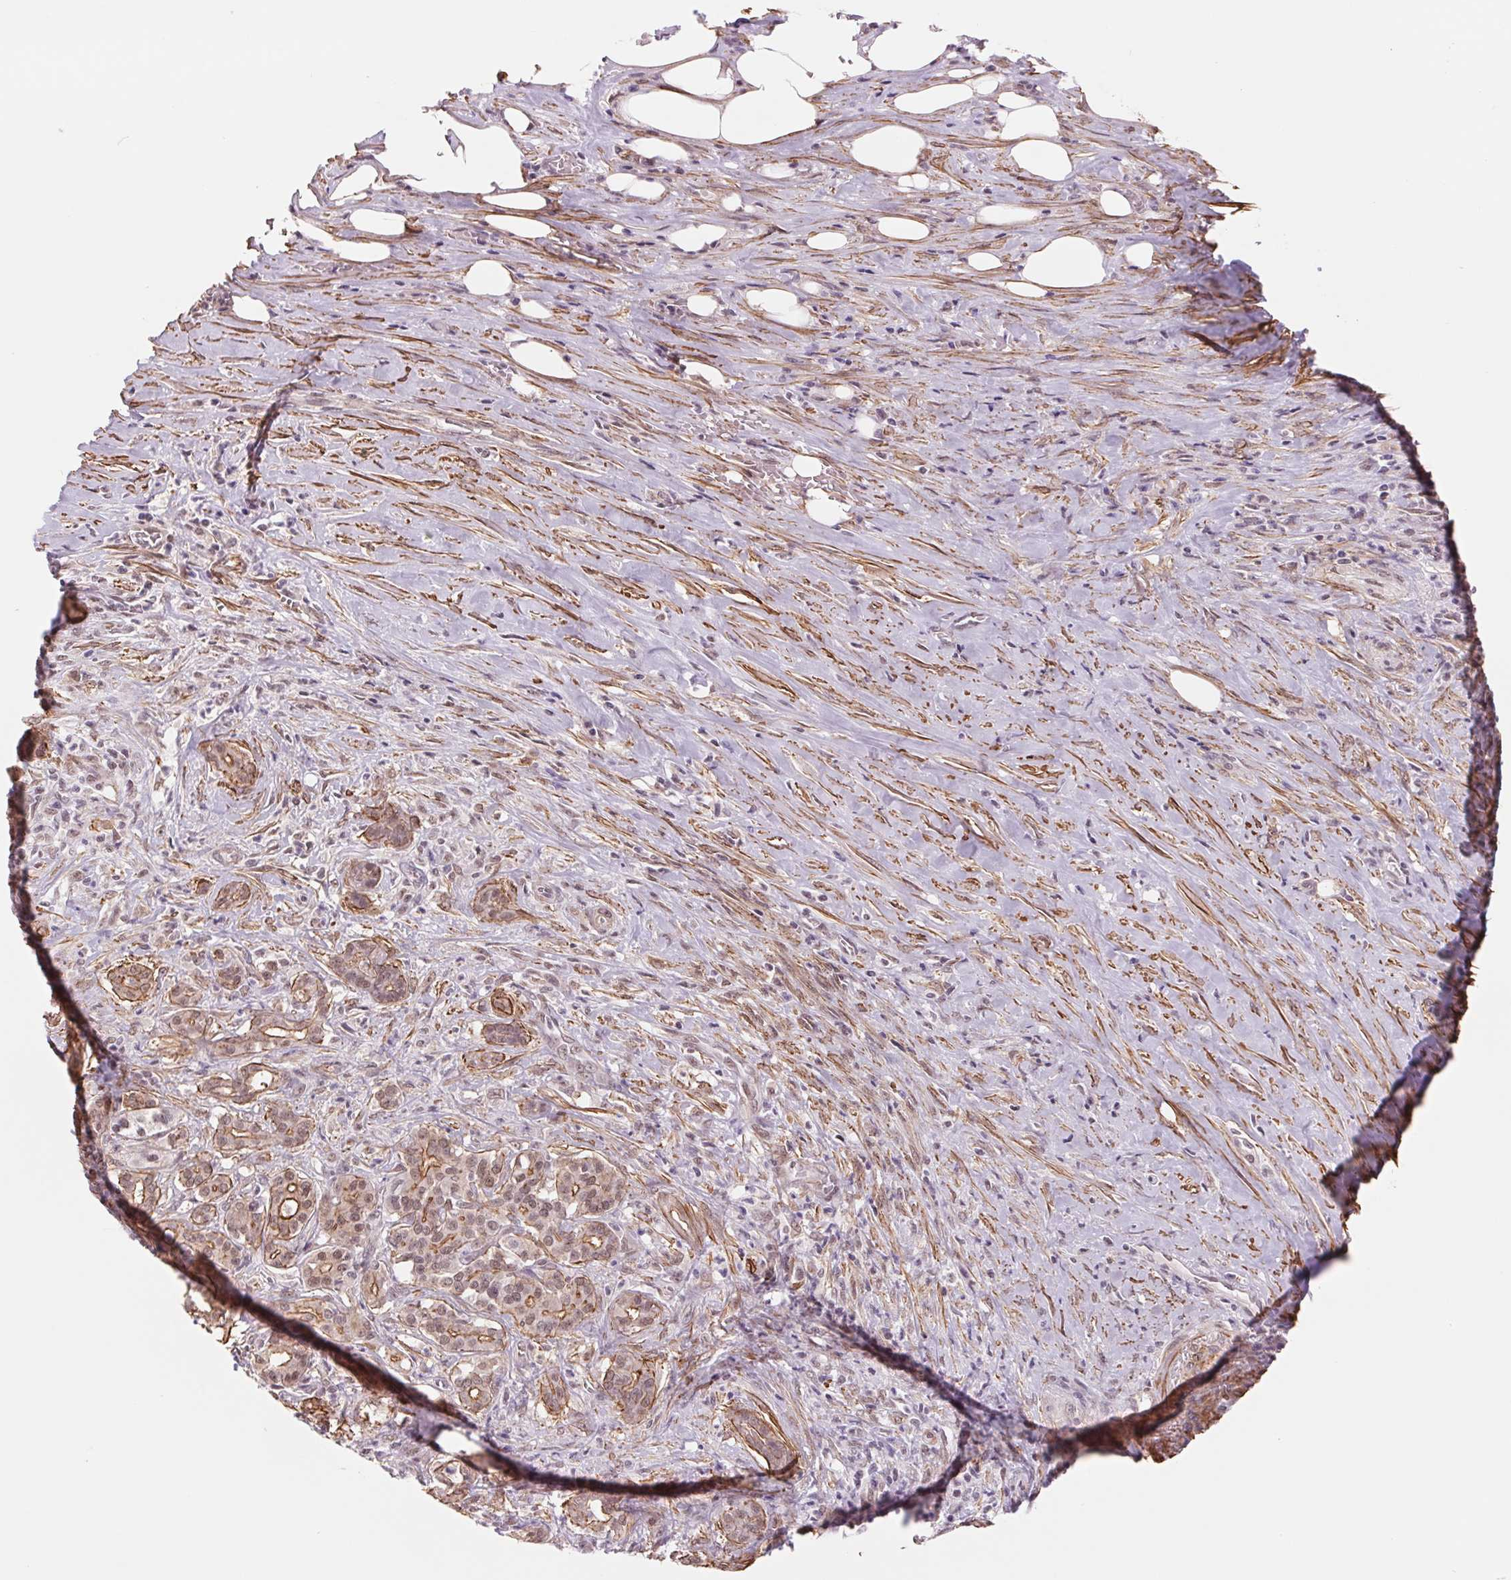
{"staining": {"intensity": "weak", "quantity": ">75%", "location": "cytoplasmic/membranous,nuclear"}, "tissue": "pancreatic cancer", "cell_type": "Tumor cells", "image_type": "cancer", "snomed": [{"axis": "morphology", "description": "Normal tissue, NOS"}, {"axis": "morphology", "description": "Inflammation, NOS"}, {"axis": "morphology", "description": "Adenocarcinoma, NOS"}, {"axis": "topography", "description": "Pancreas"}], "caption": "The photomicrograph shows a brown stain indicating the presence of a protein in the cytoplasmic/membranous and nuclear of tumor cells in pancreatic cancer.", "gene": "BCAT1", "patient": {"sex": "male", "age": 57}}